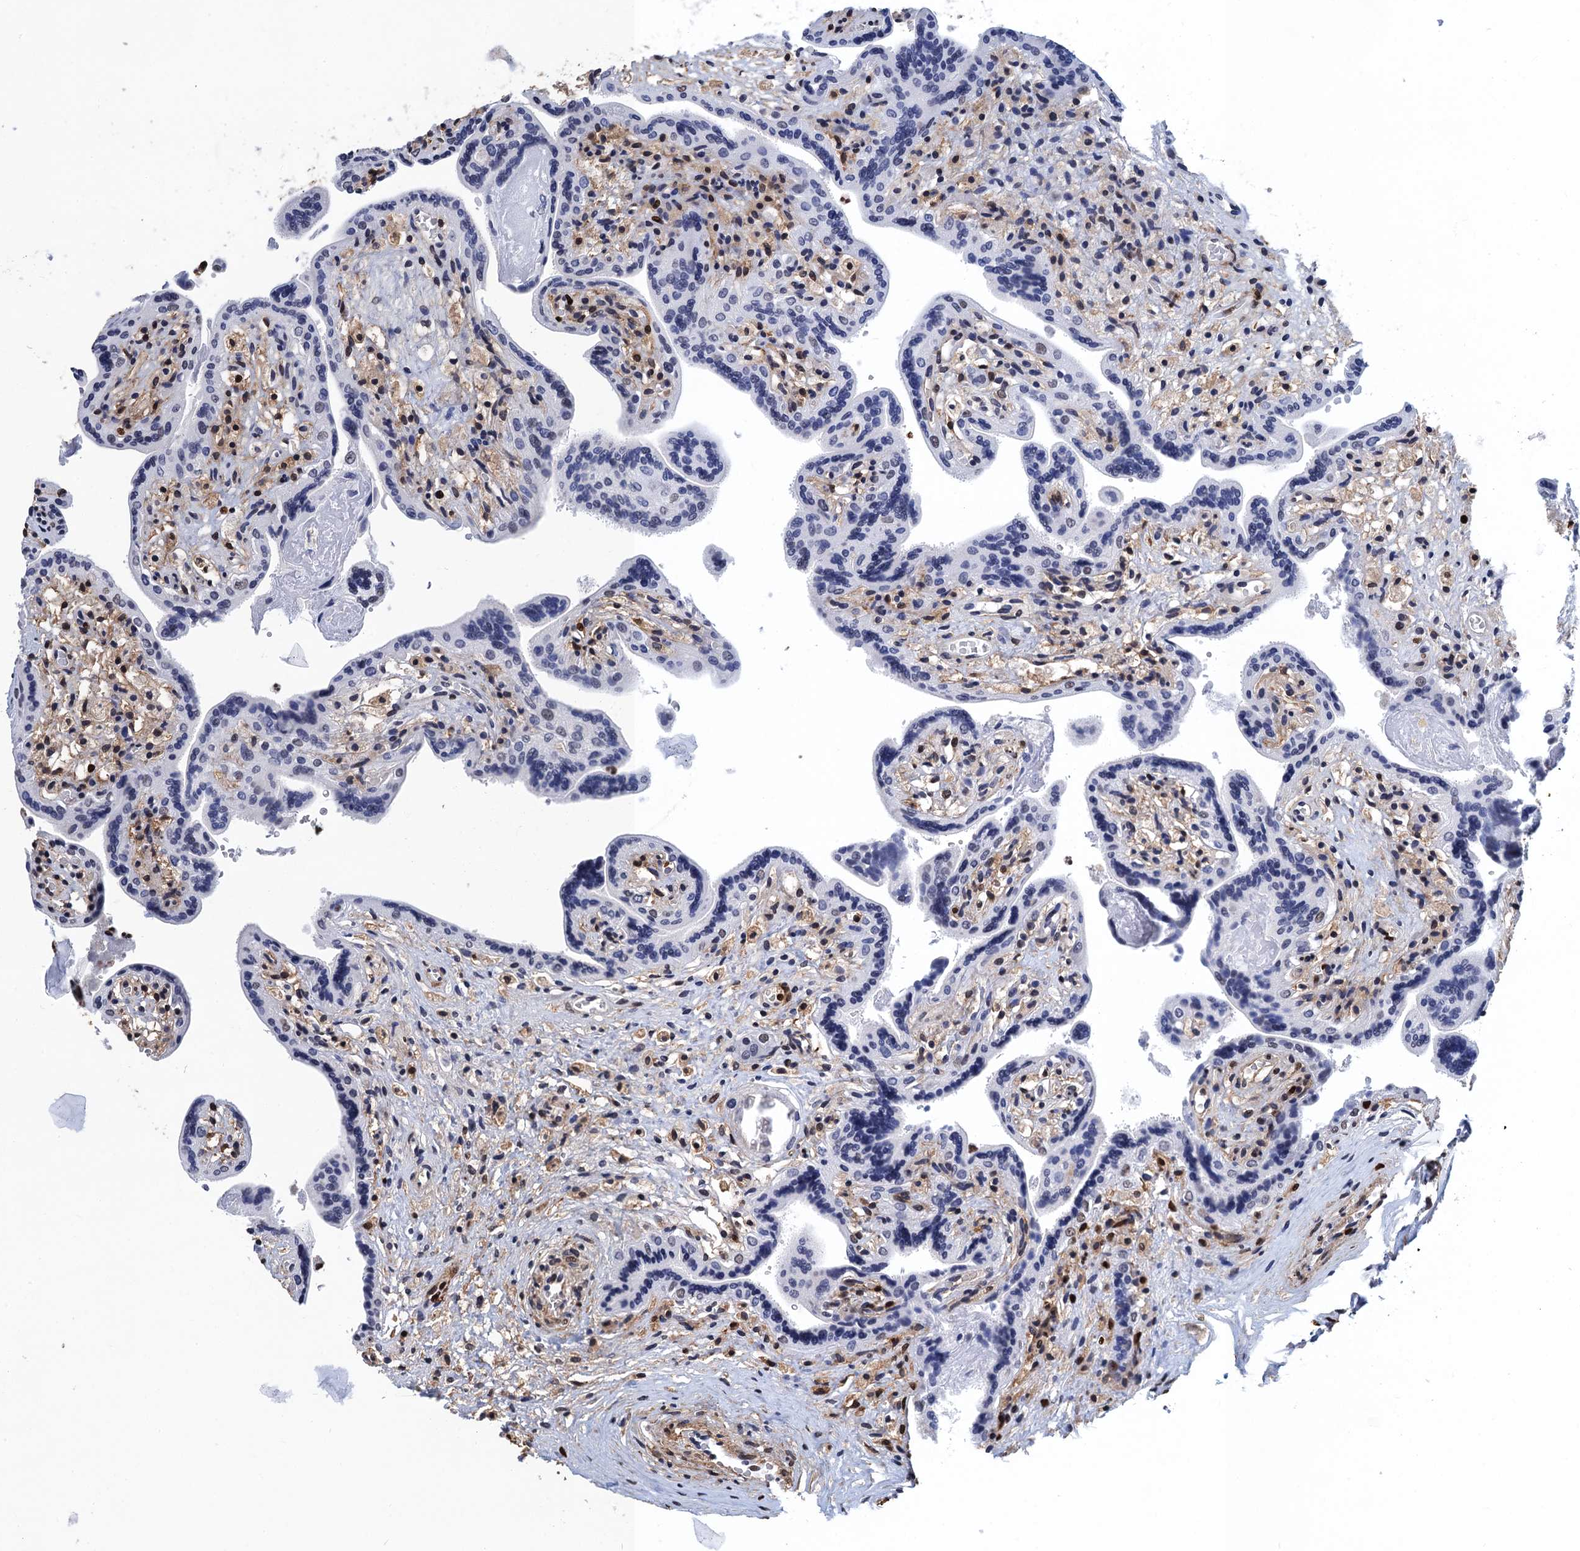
{"staining": {"intensity": "negative", "quantity": "none", "location": "none"}, "tissue": "placenta", "cell_type": "Trophoblastic cells", "image_type": "normal", "snomed": [{"axis": "morphology", "description": "Normal tissue, NOS"}, {"axis": "topography", "description": "Placenta"}], "caption": "A high-resolution photomicrograph shows immunohistochemistry staining of normal placenta, which demonstrates no significant staining in trophoblastic cells. Nuclei are stained in blue.", "gene": "UBA2", "patient": {"sex": "female", "age": 37}}